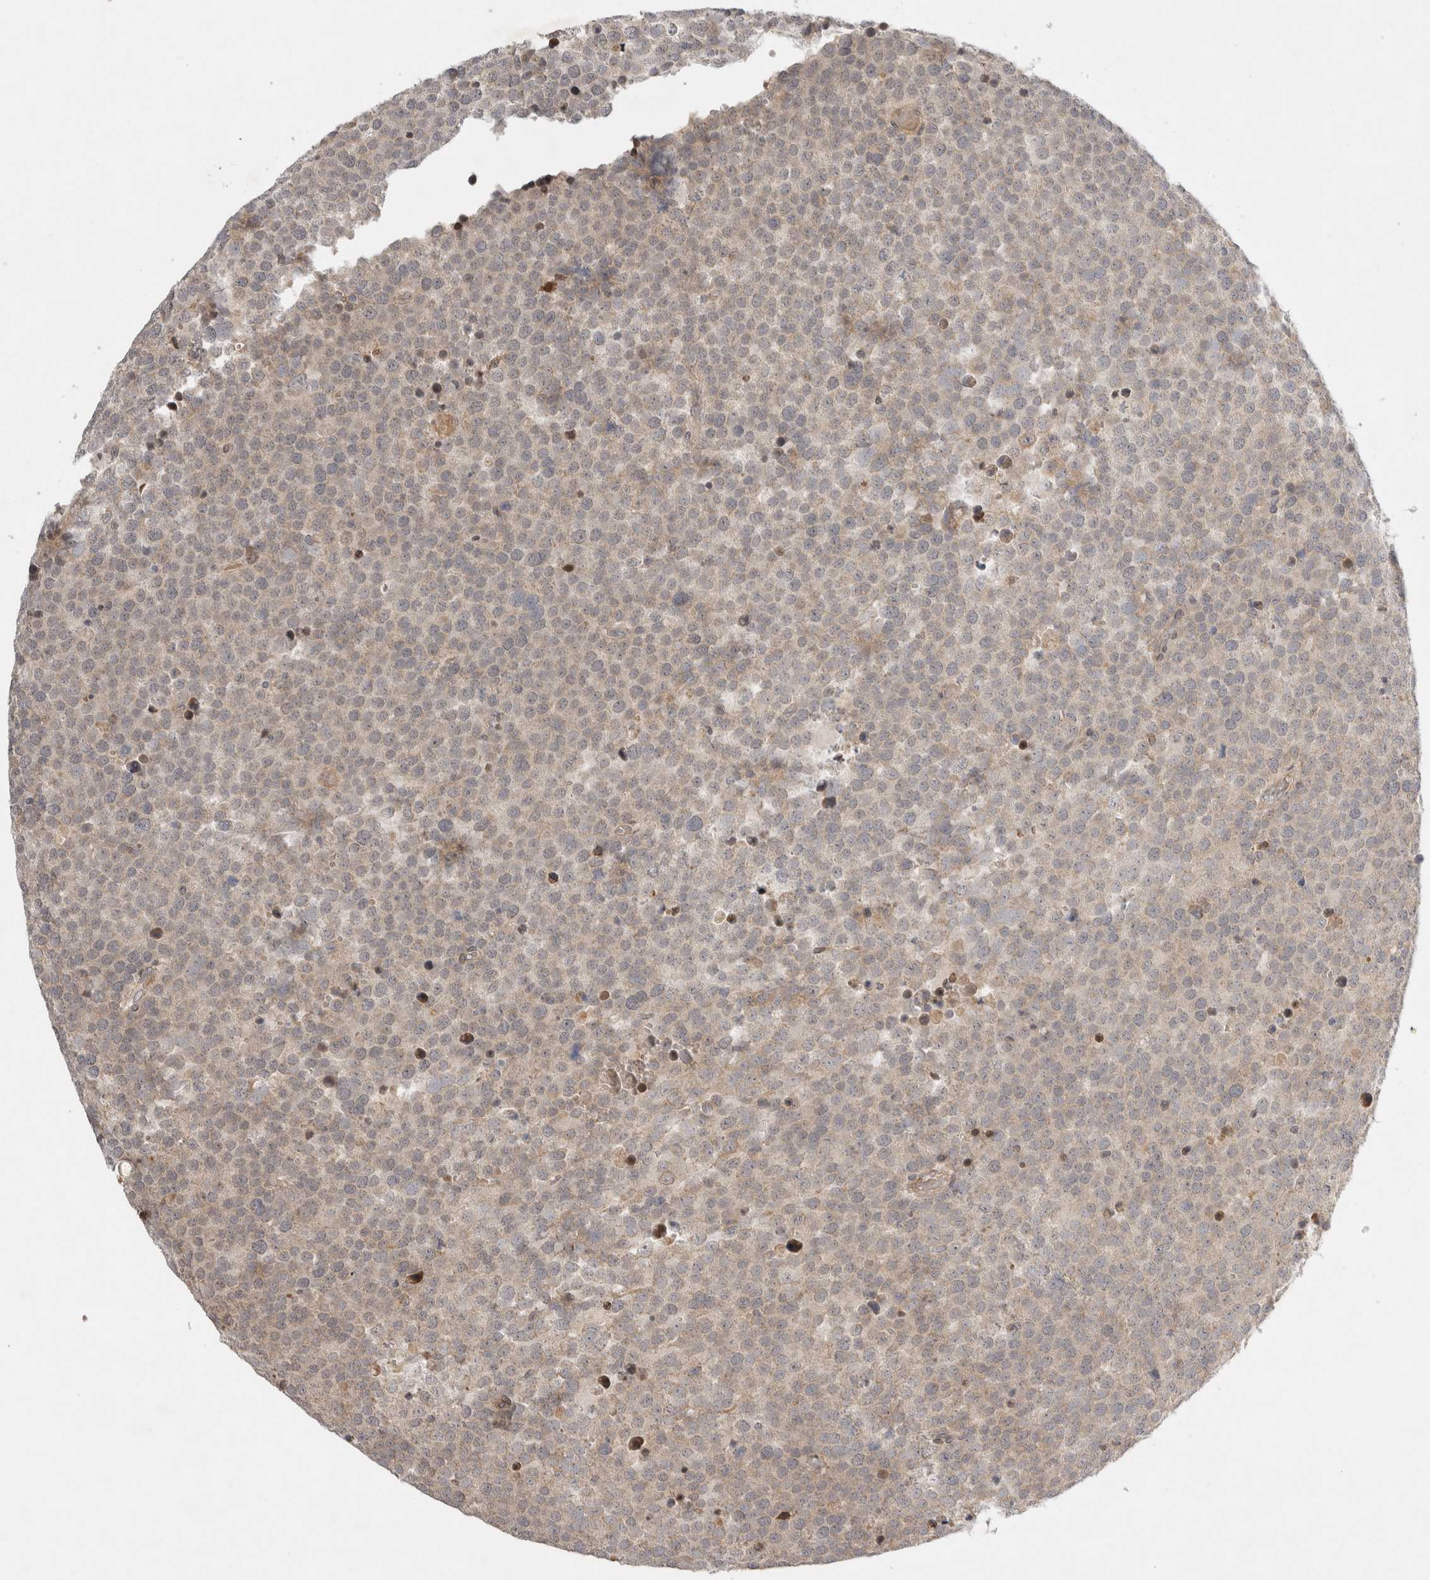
{"staining": {"intensity": "weak", "quantity": "<25%", "location": "cytoplasmic/membranous"}, "tissue": "testis cancer", "cell_type": "Tumor cells", "image_type": "cancer", "snomed": [{"axis": "morphology", "description": "Seminoma, NOS"}, {"axis": "topography", "description": "Testis"}], "caption": "Photomicrograph shows no significant protein positivity in tumor cells of testis cancer.", "gene": "EIF2AK1", "patient": {"sex": "male", "age": 71}}